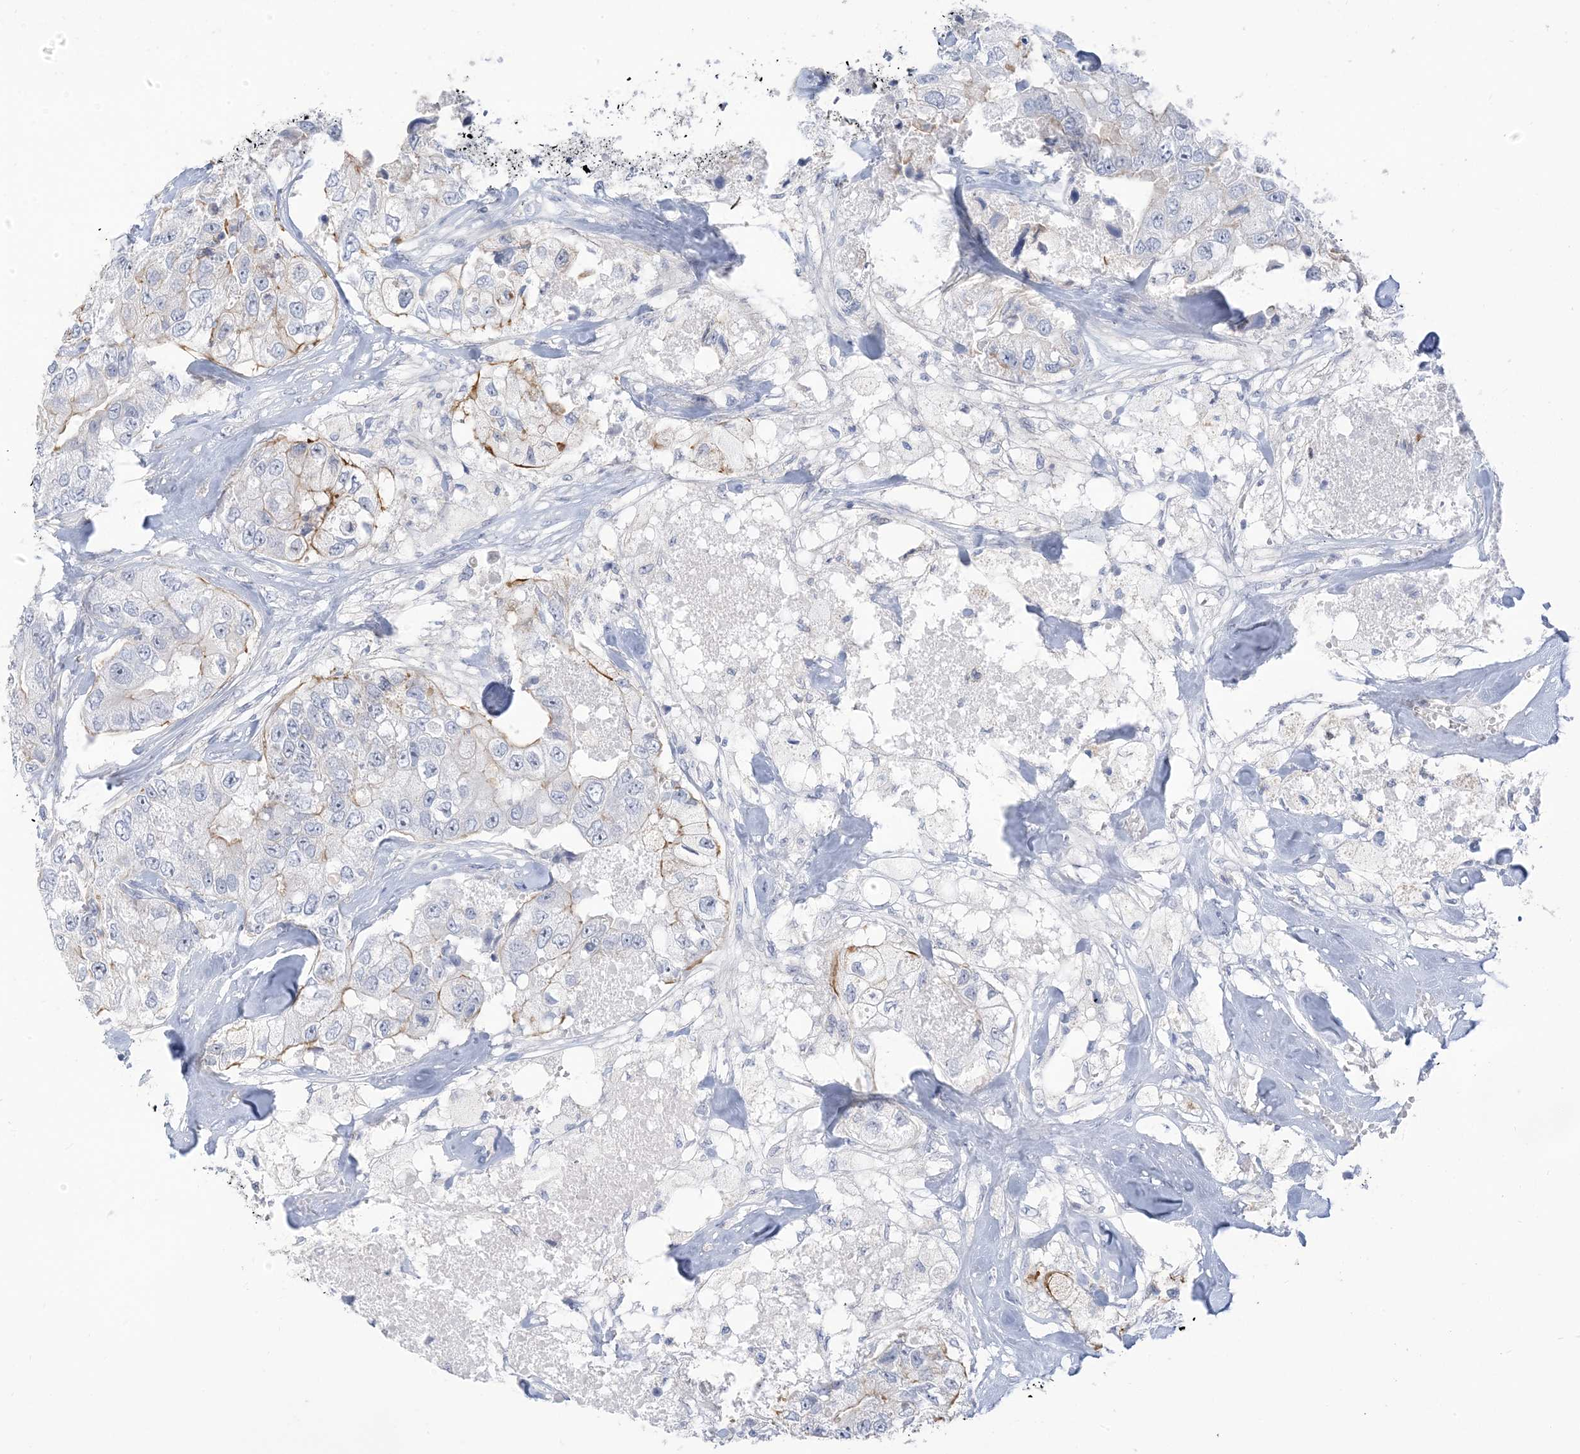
{"staining": {"intensity": "weak", "quantity": "<25%", "location": "cytoplasmic/membranous"}, "tissue": "breast cancer", "cell_type": "Tumor cells", "image_type": "cancer", "snomed": [{"axis": "morphology", "description": "Duct carcinoma"}, {"axis": "topography", "description": "Breast"}], "caption": "Image shows no protein staining in tumor cells of invasive ductal carcinoma (breast) tissue.", "gene": "IL36B", "patient": {"sex": "female", "age": 62}}